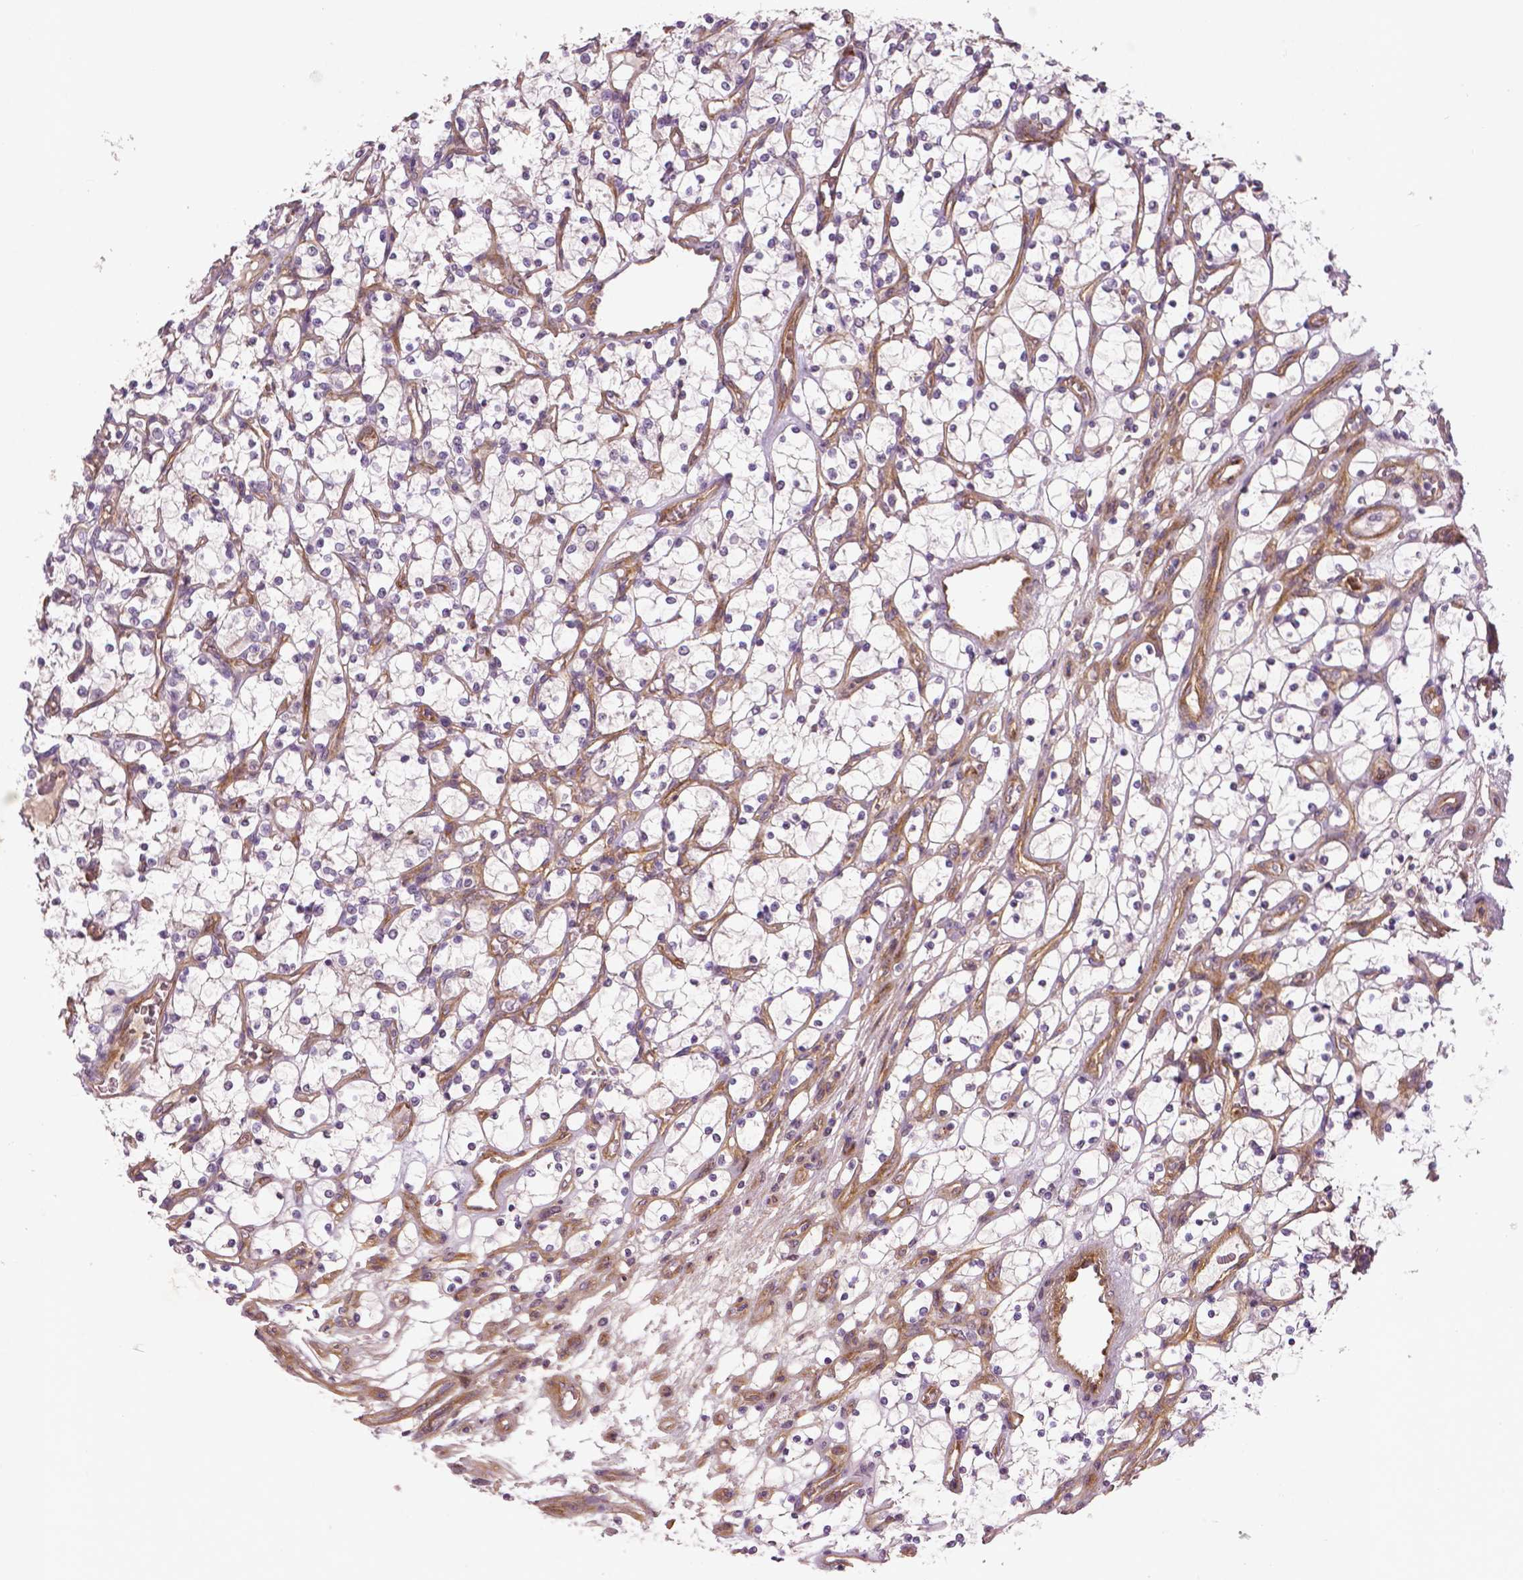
{"staining": {"intensity": "negative", "quantity": "none", "location": "none"}, "tissue": "renal cancer", "cell_type": "Tumor cells", "image_type": "cancer", "snomed": [{"axis": "morphology", "description": "Adenocarcinoma, NOS"}, {"axis": "topography", "description": "Kidney"}], "caption": "High magnification brightfield microscopy of renal cancer (adenocarcinoma) stained with DAB (brown) and counterstained with hematoxylin (blue): tumor cells show no significant expression.", "gene": "FLT1", "patient": {"sex": "female", "age": 69}}